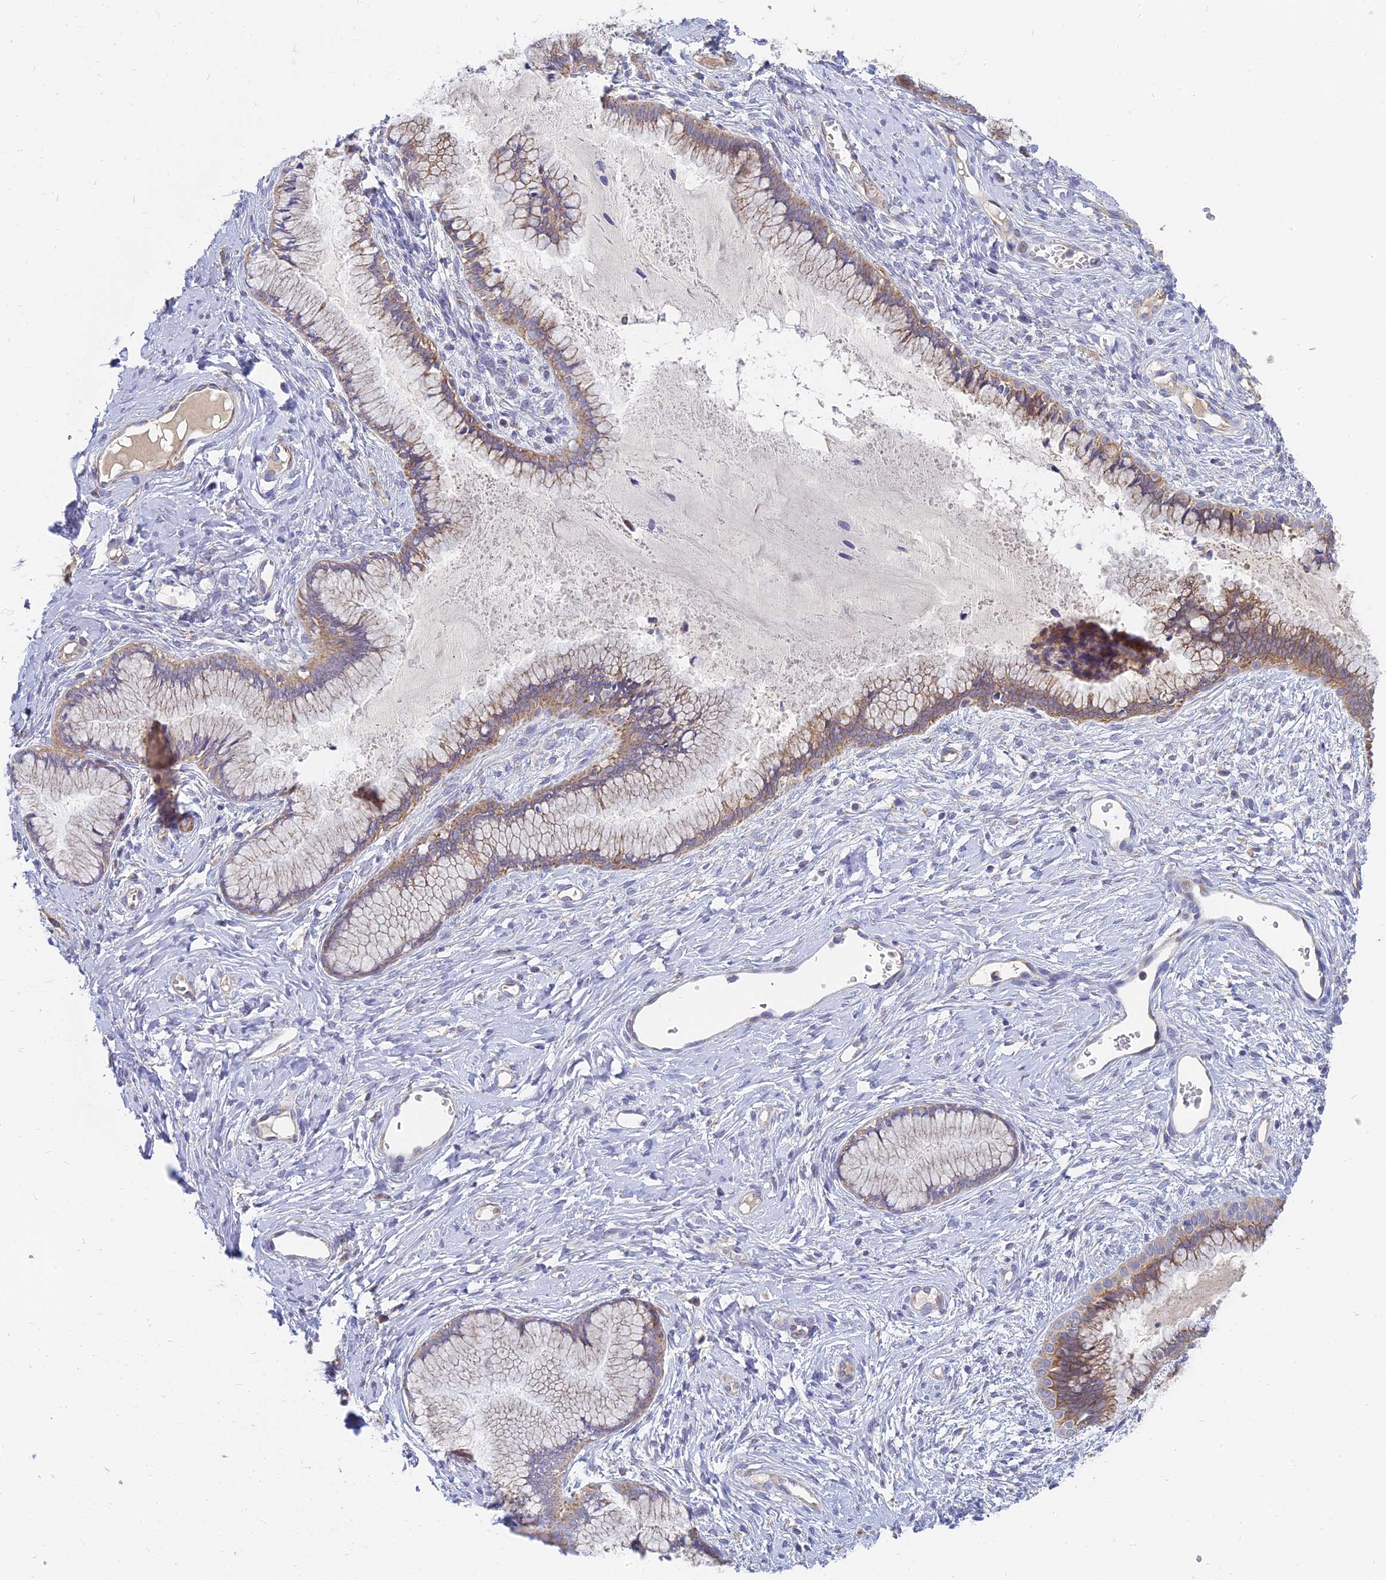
{"staining": {"intensity": "moderate", "quantity": ">75%", "location": "cytoplasmic/membranous"}, "tissue": "cervix", "cell_type": "Glandular cells", "image_type": "normal", "snomed": [{"axis": "morphology", "description": "Normal tissue, NOS"}, {"axis": "topography", "description": "Cervix"}], "caption": "Protein staining by immunohistochemistry shows moderate cytoplasmic/membranous expression in approximately >75% of glandular cells in unremarkable cervix.", "gene": "MRPL15", "patient": {"sex": "female", "age": 42}}